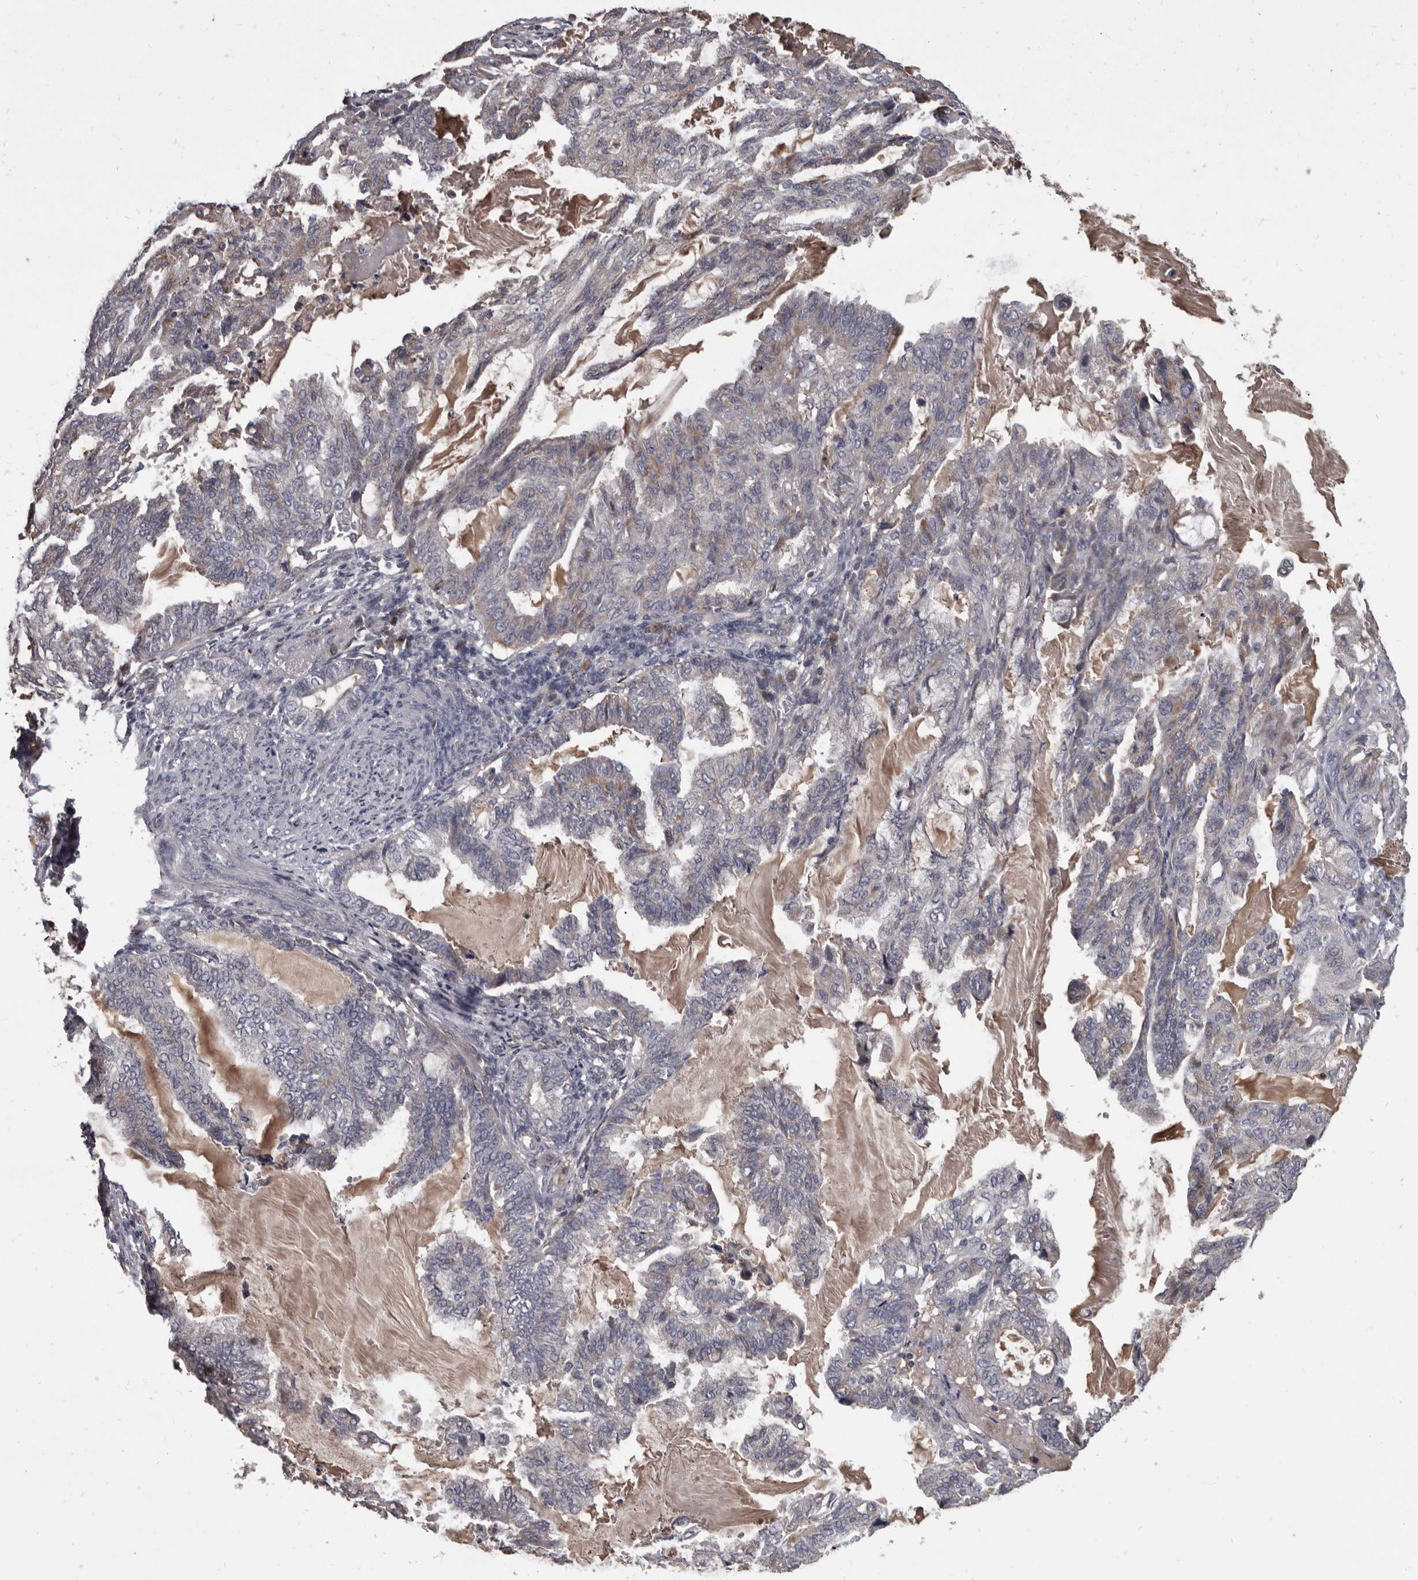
{"staining": {"intensity": "weak", "quantity": "<25%", "location": "cytoplasmic/membranous"}, "tissue": "endometrial cancer", "cell_type": "Tumor cells", "image_type": "cancer", "snomed": [{"axis": "morphology", "description": "Adenocarcinoma, NOS"}, {"axis": "topography", "description": "Endometrium"}], "caption": "Tumor cells are negative for brown protein staining in adenocarcinoma (endometrial).", "gene": "ALDH5A1", "patient": {"sex": "female", "age": 86}}